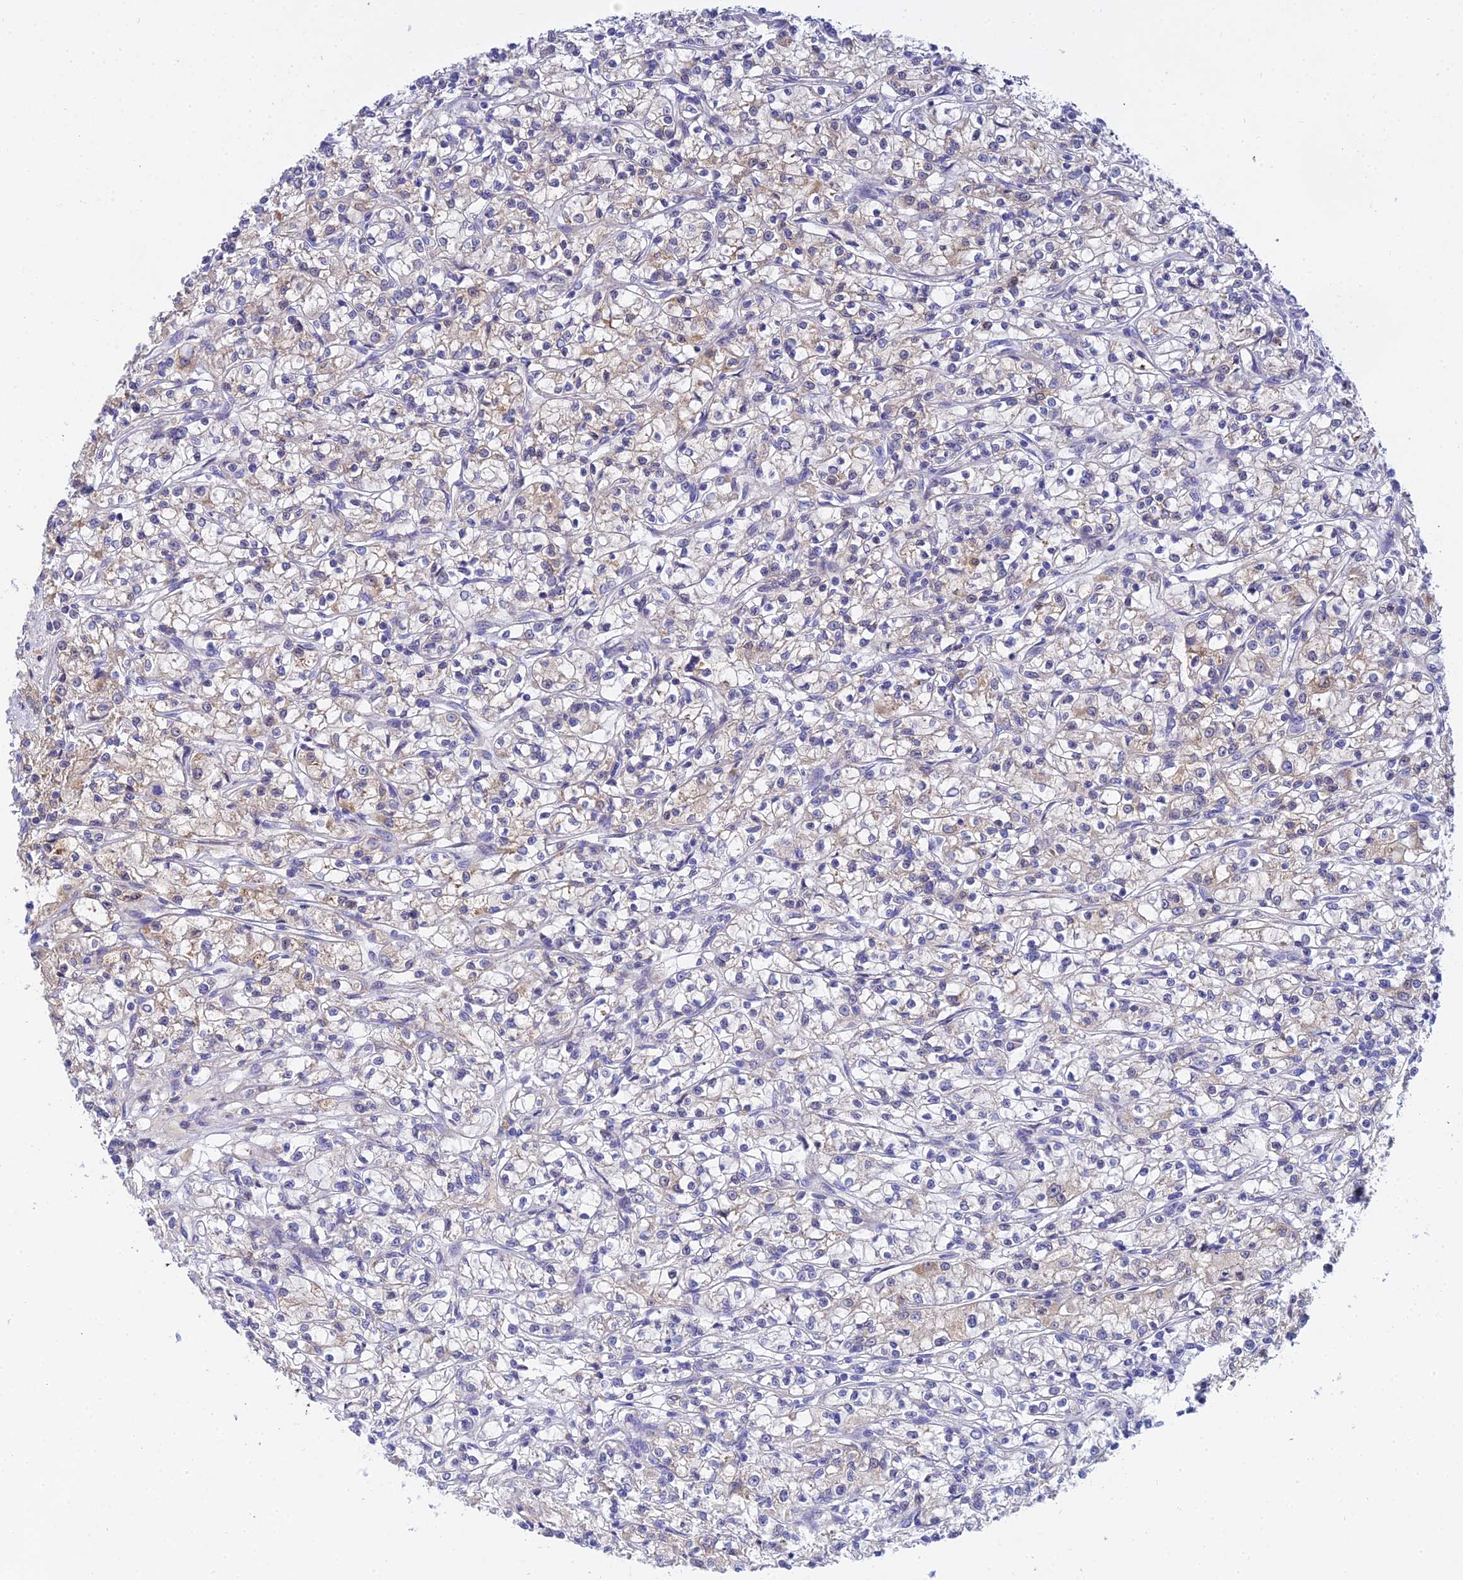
{"staining": {"intensity": "weak", "quantity": "25%-75%", "location": "cytoplasmic/membranous"}, "tissue": "renal cancer", "cell_type": "Tumor cells", "image_type": "cancer", "snomed": [{"axis": "morphology", "description": "Adenocarcinoma, NOS"}, {"axis": "topography", "description": "Kidney"}], "caption": "High-power microscopy captured an immunohistochemistry (IHC) image of adenocarcinoma (renal), revealing weak cytoplasmic/membranous staining in approximately 25%-75% of tumor cells.", "gene": "ACOT2", "patient": {"sex": "female", "age": 59}}